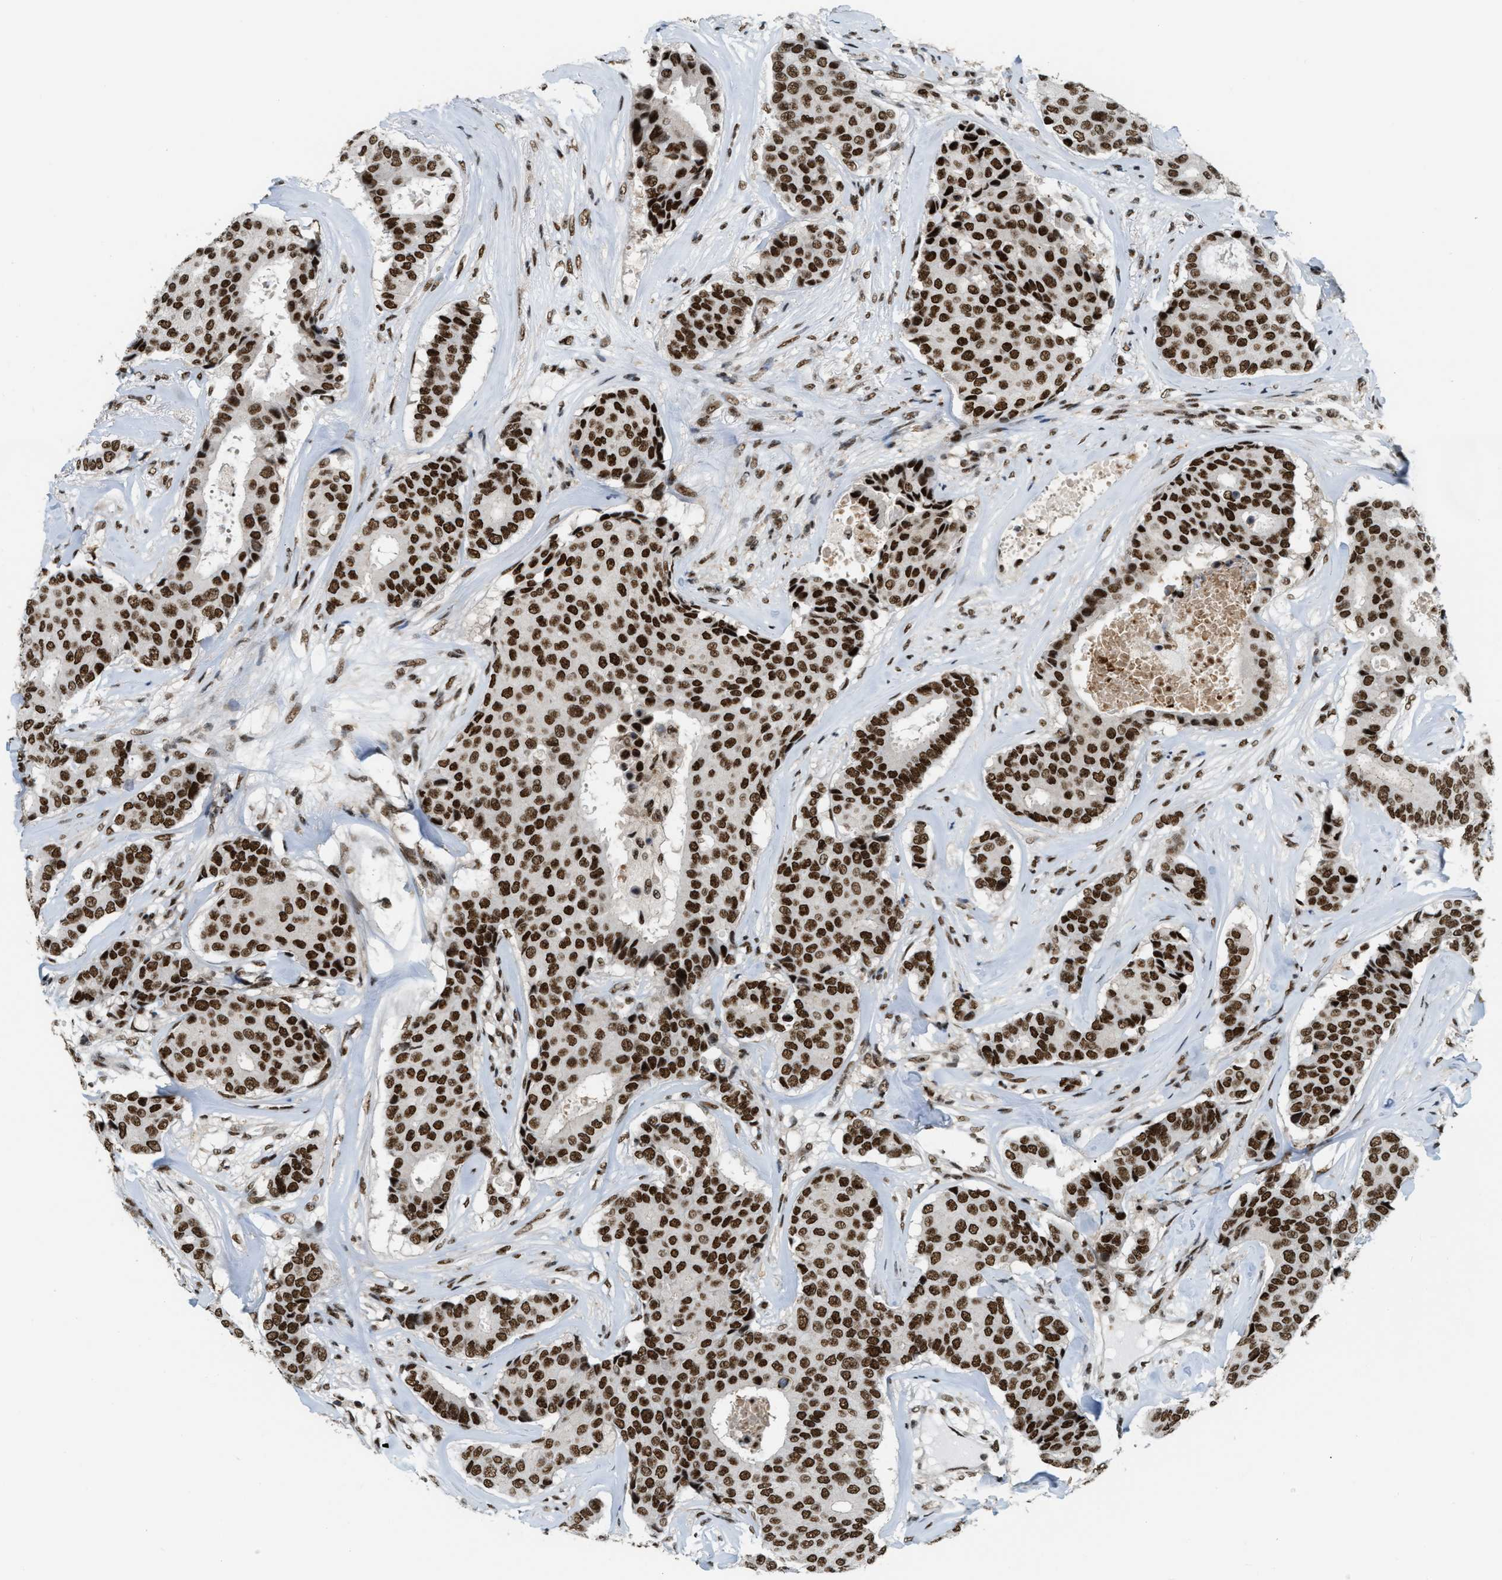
{"staining": {"intensity": "strong", "quantity": ">75%", "location": "nuclear"}, "tissue": "breast cancer", "cell_type": "Tumor cells", "image_type": "cancer", "snomed": [{"axis": "morphology", "description": "Duct carcinoma"}, {"axis": "topography", "description": "Breast"}], "caption": "Immunohistochemical staining of human intraductal carcinoma (breast) reveals high levels of strong nuclear protein expression in about >75% of tumor cells. (DAB (3,3'-diaminobenzidine) = brown stain, brightfield microscopy at high magnification).", "gene": "NUMA1", "patient": {"sex": "female", "age": 75}}